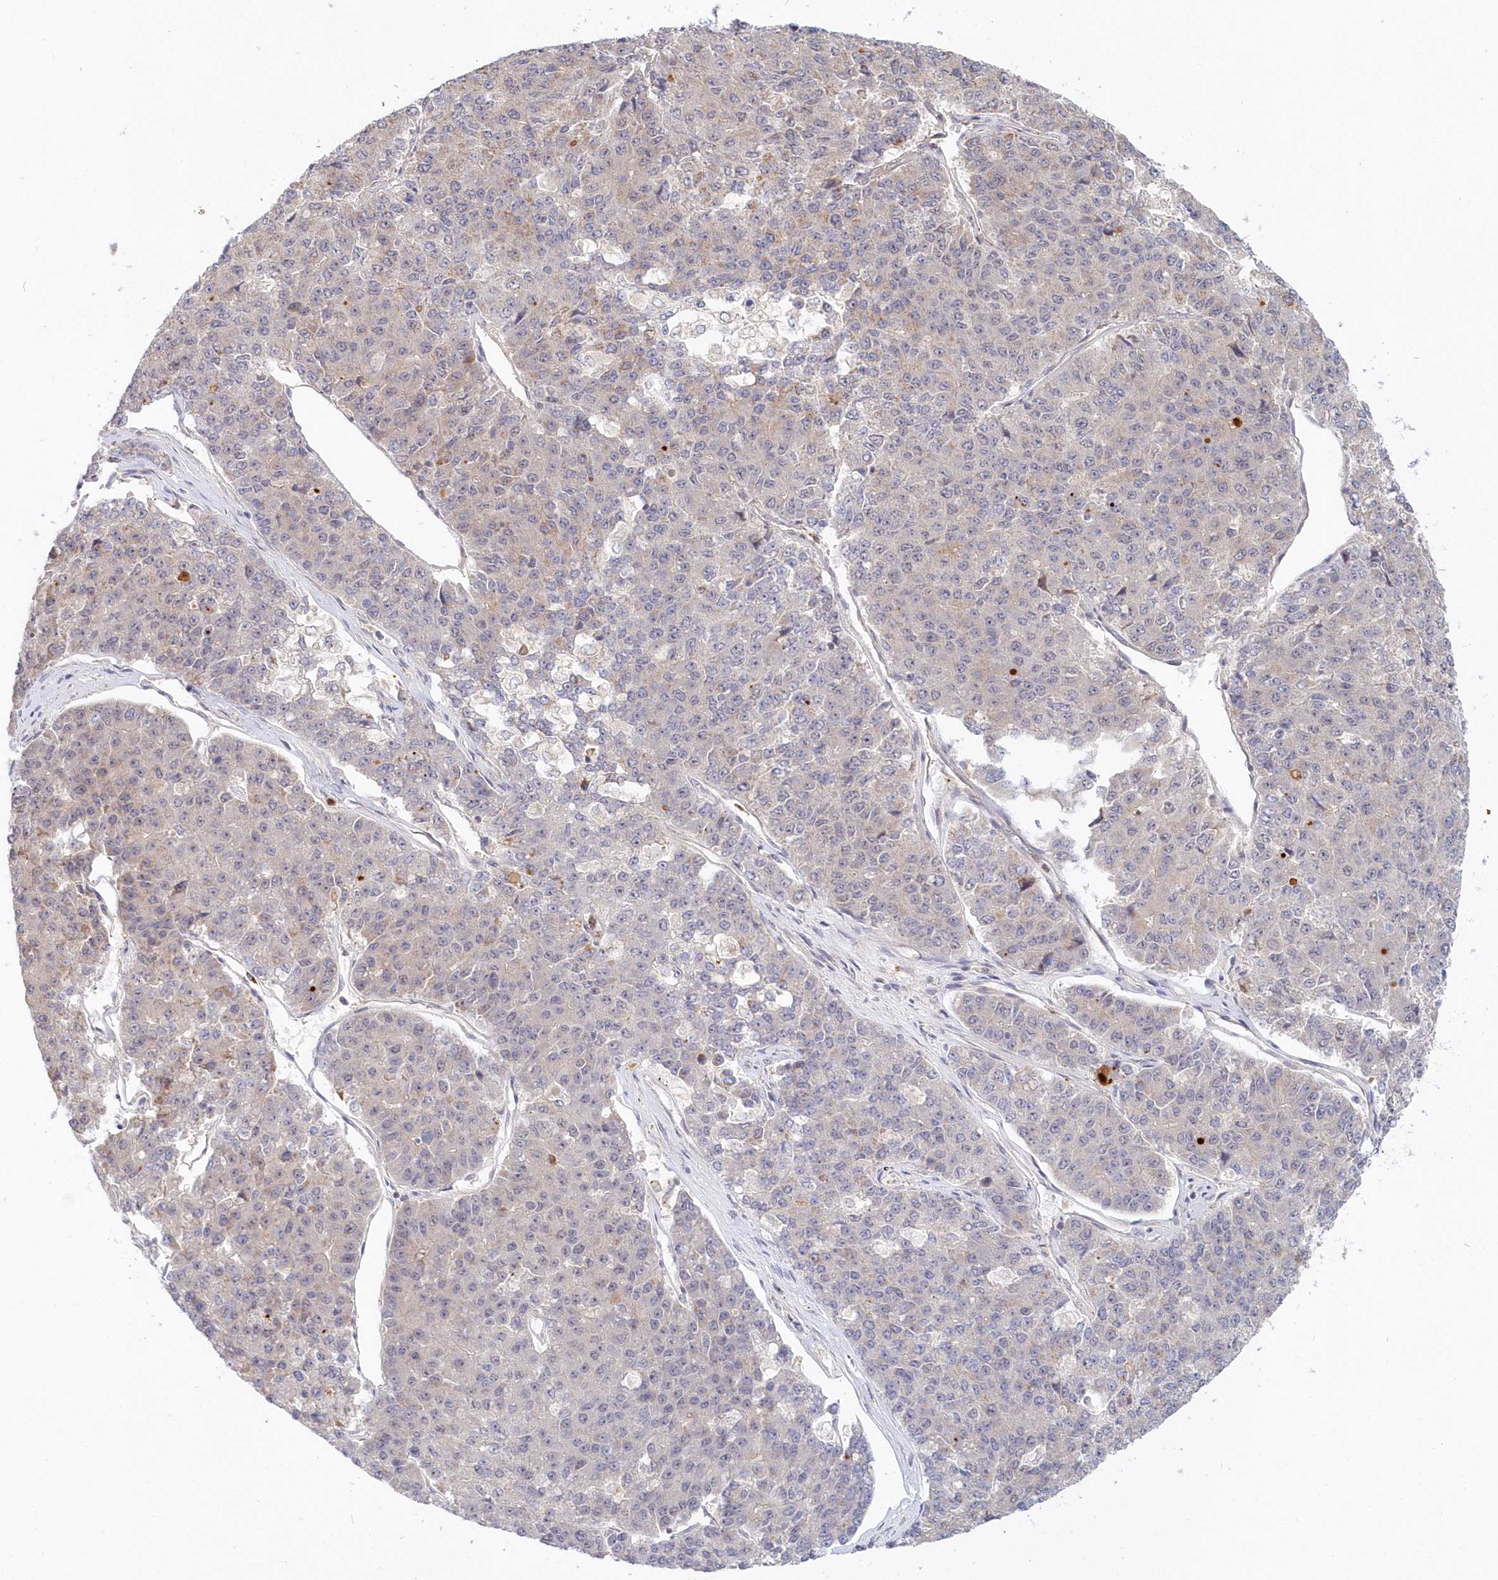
{"staining": {"intensity": "negative", "quantity": "none", "location": "none"}, "tissue": "pancreatic cancer", "cell_type": "Tumor cells", "image_type": "cancer", "snomed": [{"axis": "morphology", "description": "Adenocarcinoma, NOS"}, {"axis": "topography", "description": "Pancreas"}], "caption": "IHC of human adenocarcinoma (pancreatic) demonstrates no staining in tumor cells.", "gene": "KATNA1", "patient": {"sex": "male", "age": 50}}